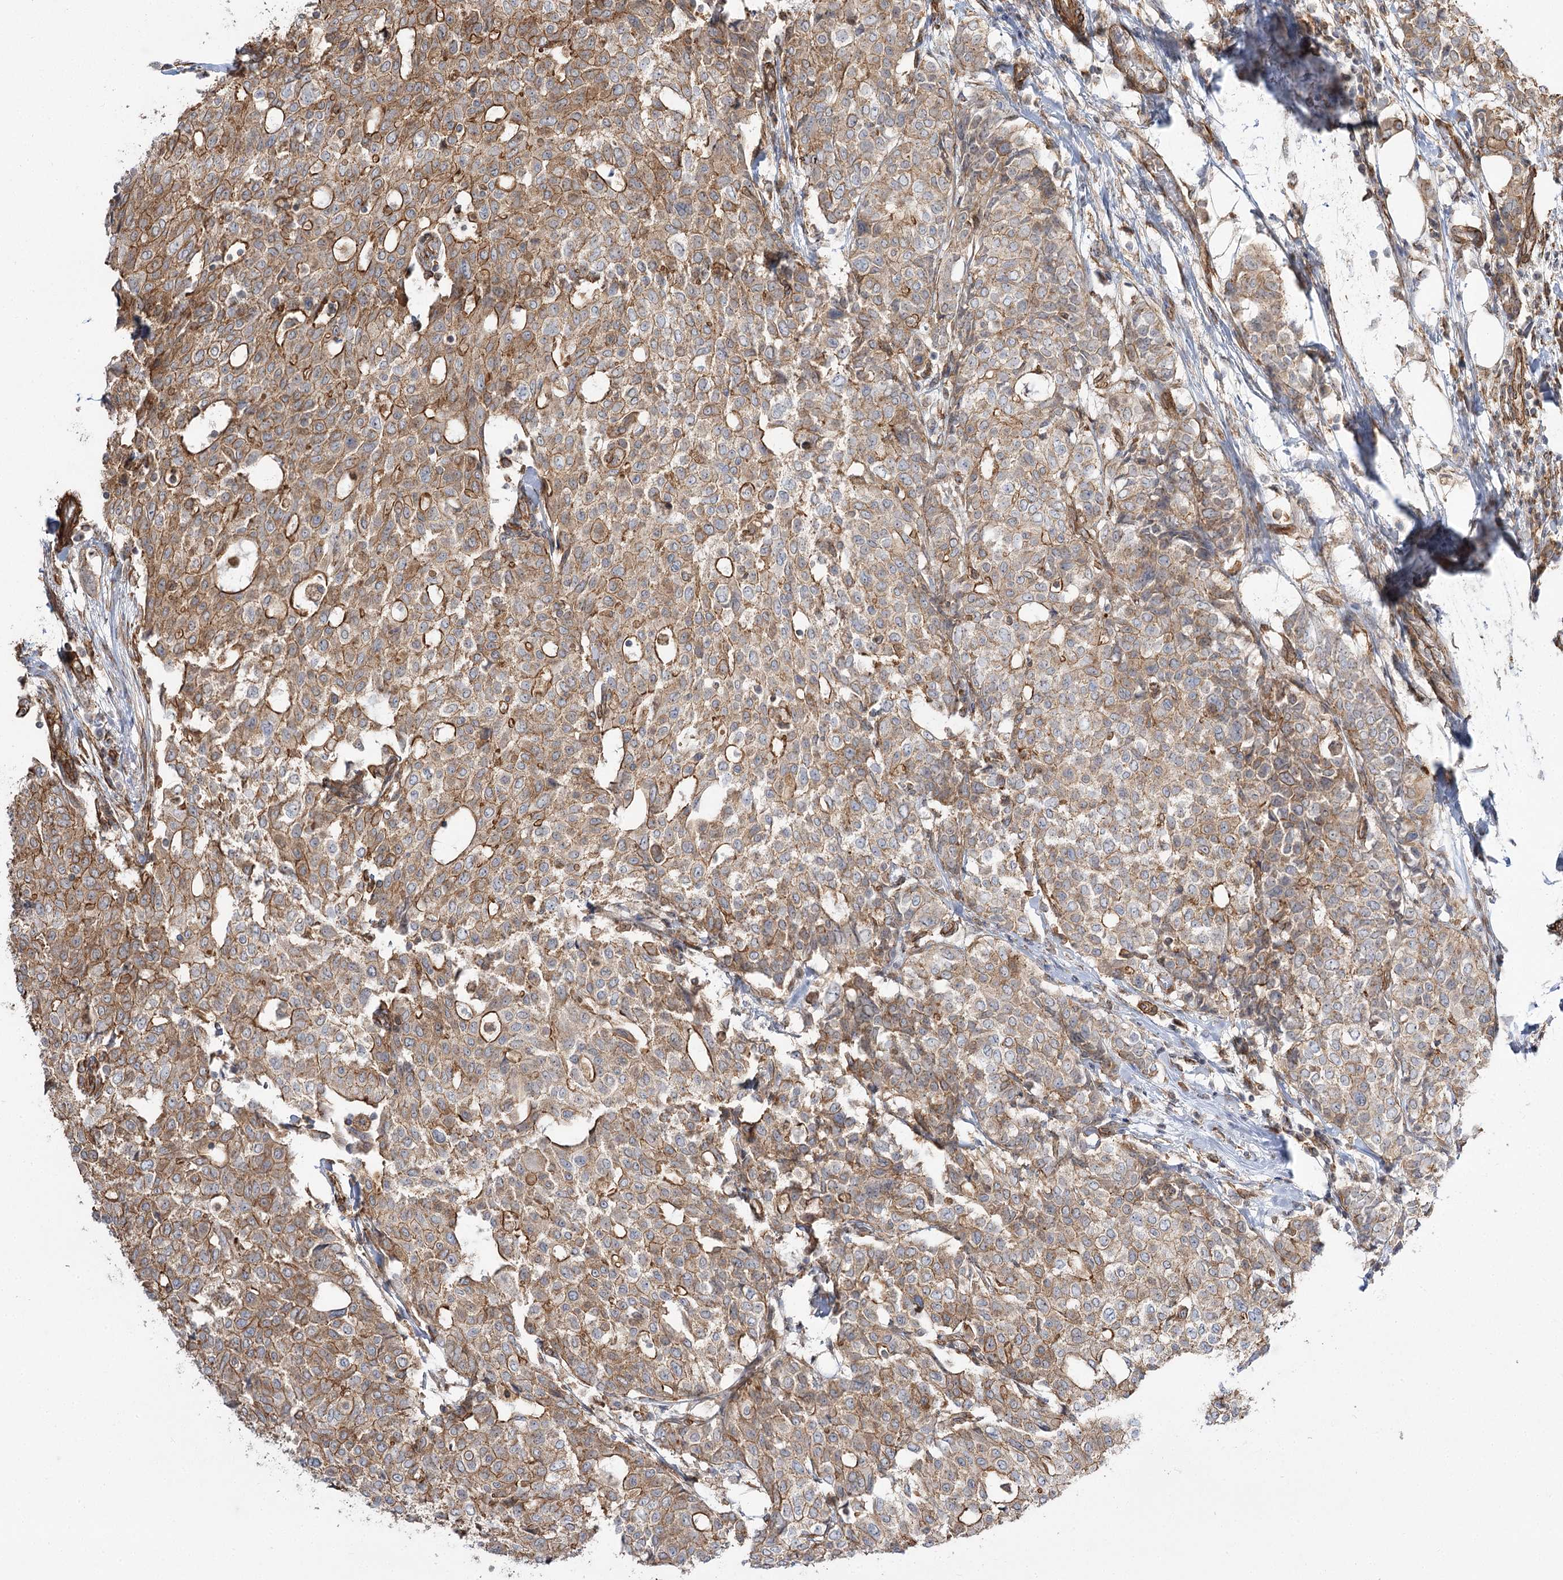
{"staining": {"intensity": "moderate", "quantity": ">75%", "location": "cytoplasmic/membranous"}, "tissue": "breast cancer", "cell_type": "Tumor cells", "image_type": "cancer", "snomed": [{"axis": "morphology", "description": "Lobular carcinoma"}, {"axis": "topography", "description": "Breast"}], "caption": "Breast cancer was stained to show a protein in brown. There is medium levels of moderate cytoplasmic/membranous positivity in approximately >75% of tumor cells.", "gene": "SH3BP5L", "patient": {"sex": "female", "age": 51}}